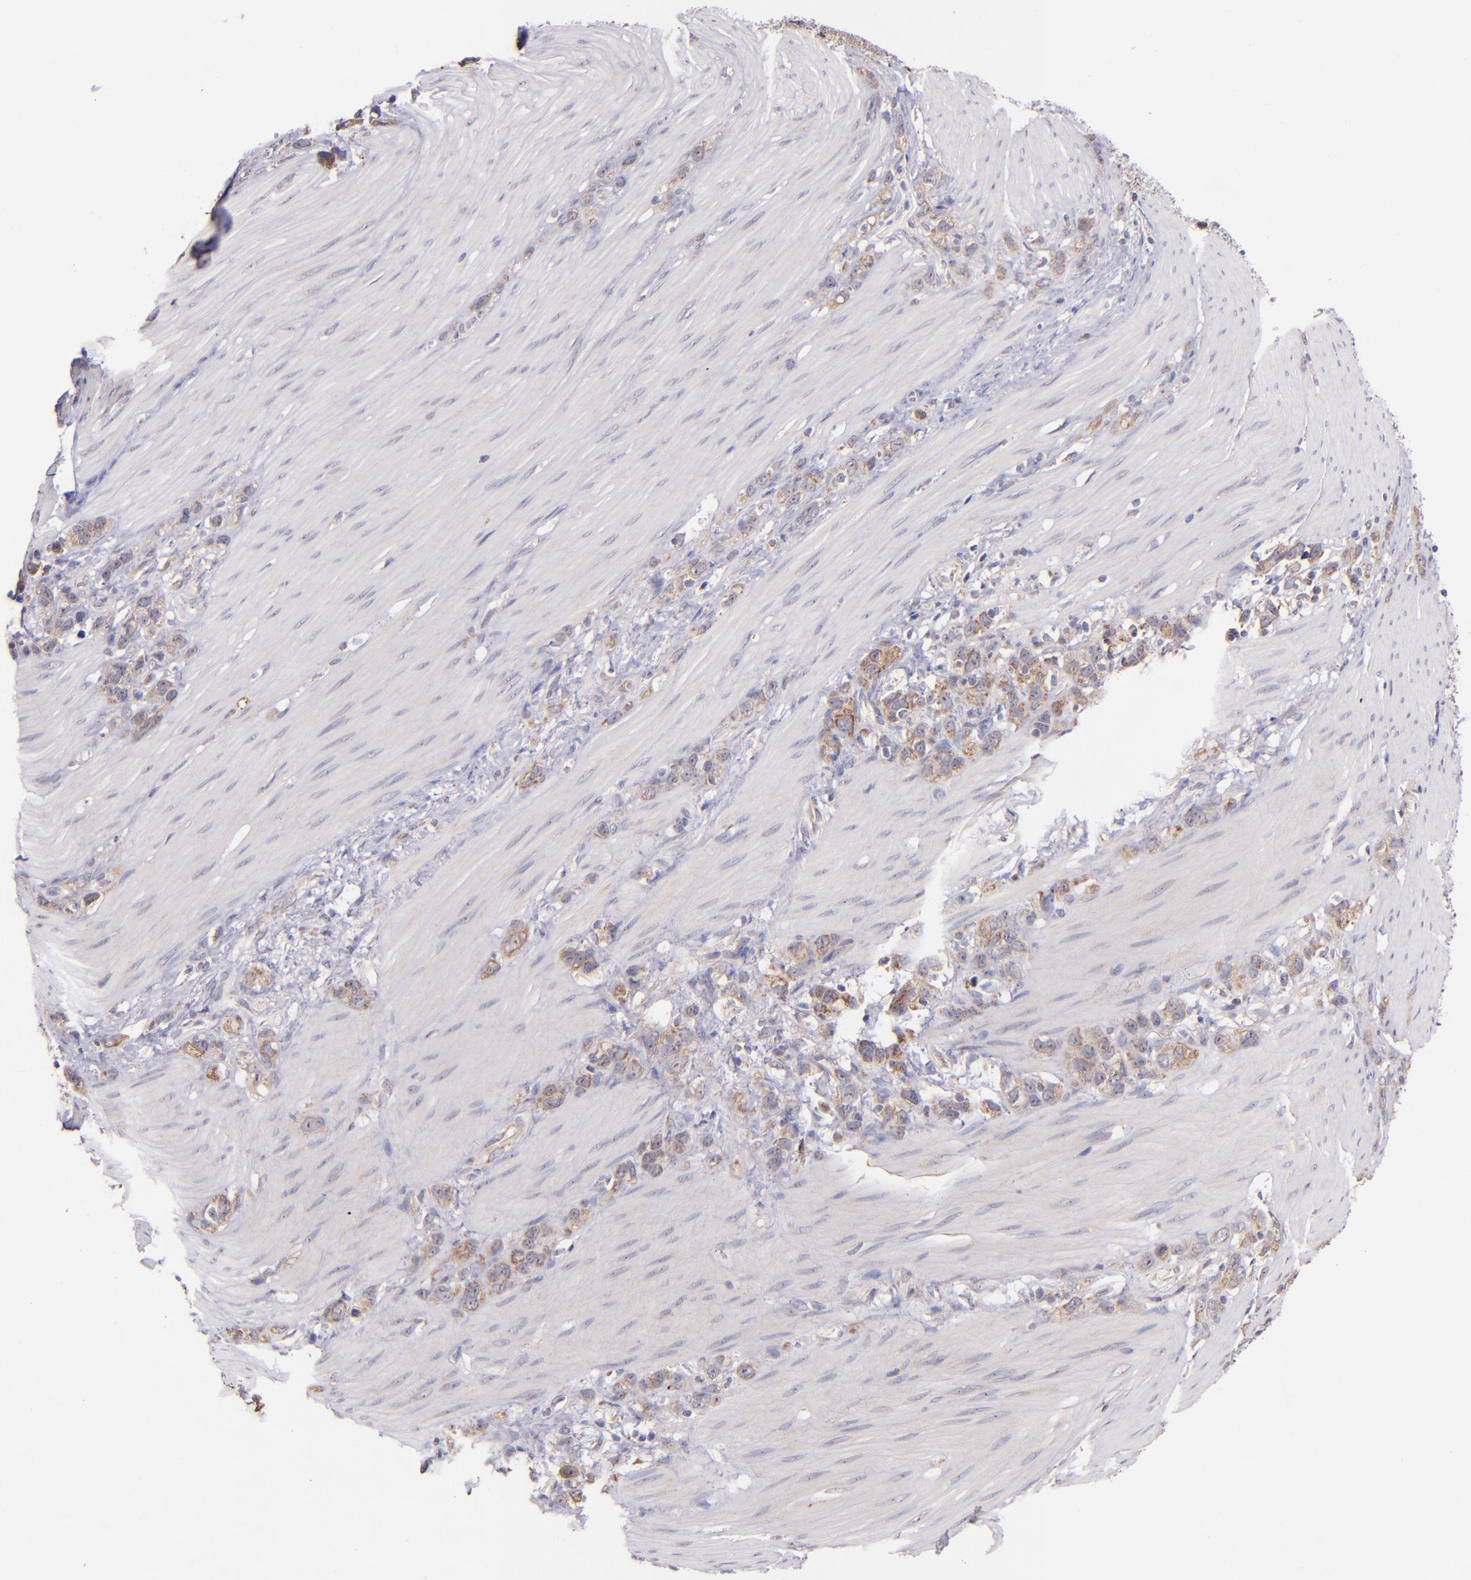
{"staining": {"intensity": "moderate", "quantity": "25%-75%", "location": "cytoplasmic/membranous"}, "tissue": "stomach cancer", "cell_type": "Tumor cells", "image_type": "cancer", "snomed": [{"axis": "morphology", "description": "Normal tissue, NOS"}, {"axis": "morphology", "description": "Adenocarcinoma, NOS"}, {"axis": "morphology", "description": "Adenocarcinoma, High grade"}, {"axis": "topography", "description": "Stomach, upper"}, {"axis": "topography", "description": "Stomach"}], "caption": "Immunohistochemical staining of human adenocarcinoma (stomach) demonstrates medium levels of moderate cytoplasmic/membranous protein staining in about 25%-75% of tumor cells.", "gene": "SHC1", "patient": {"sex": "female", "age": 65}}